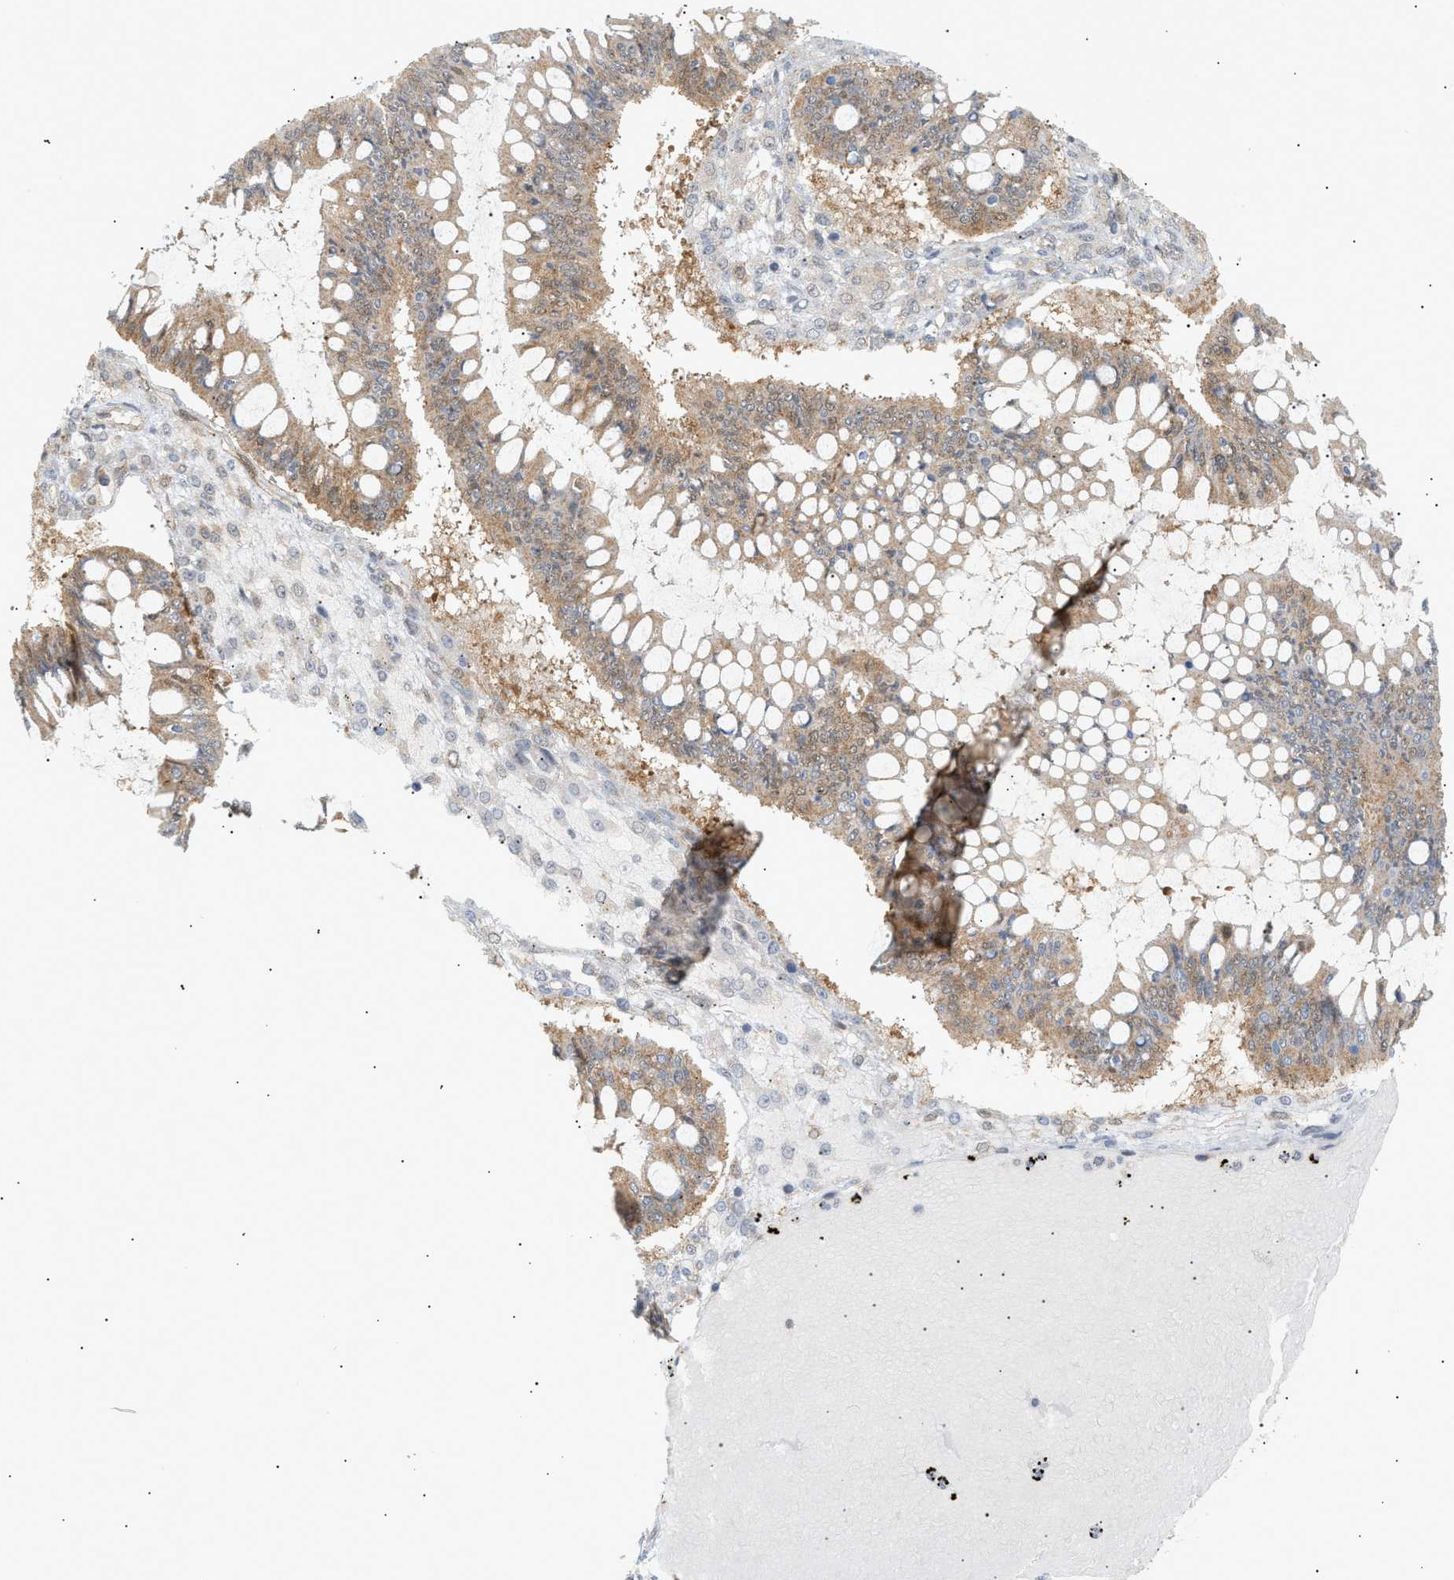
{"staining": {"intensity": "weak", "quantity": ">75%", "location": "cytoplasmic/membranous"}, "tissue": "ovarian cancer", "cell_type": "Tumor cells", "image_type": "cancer", "snomed": [{"axis": "morphology", "description": "Cystadenocarcinoma, mucinous, NOS"}, {"axis": "topography", "description": "Ovary"}], "caption": "Protein staining by IHC reveals weak cytoplasmic/membranous positivity in approximately >75% of tumor cells in mucinous cystadenocarcinoma (ovarian).", "gene": "SHC1", "patient": {"sex": "female", "age": 73}}